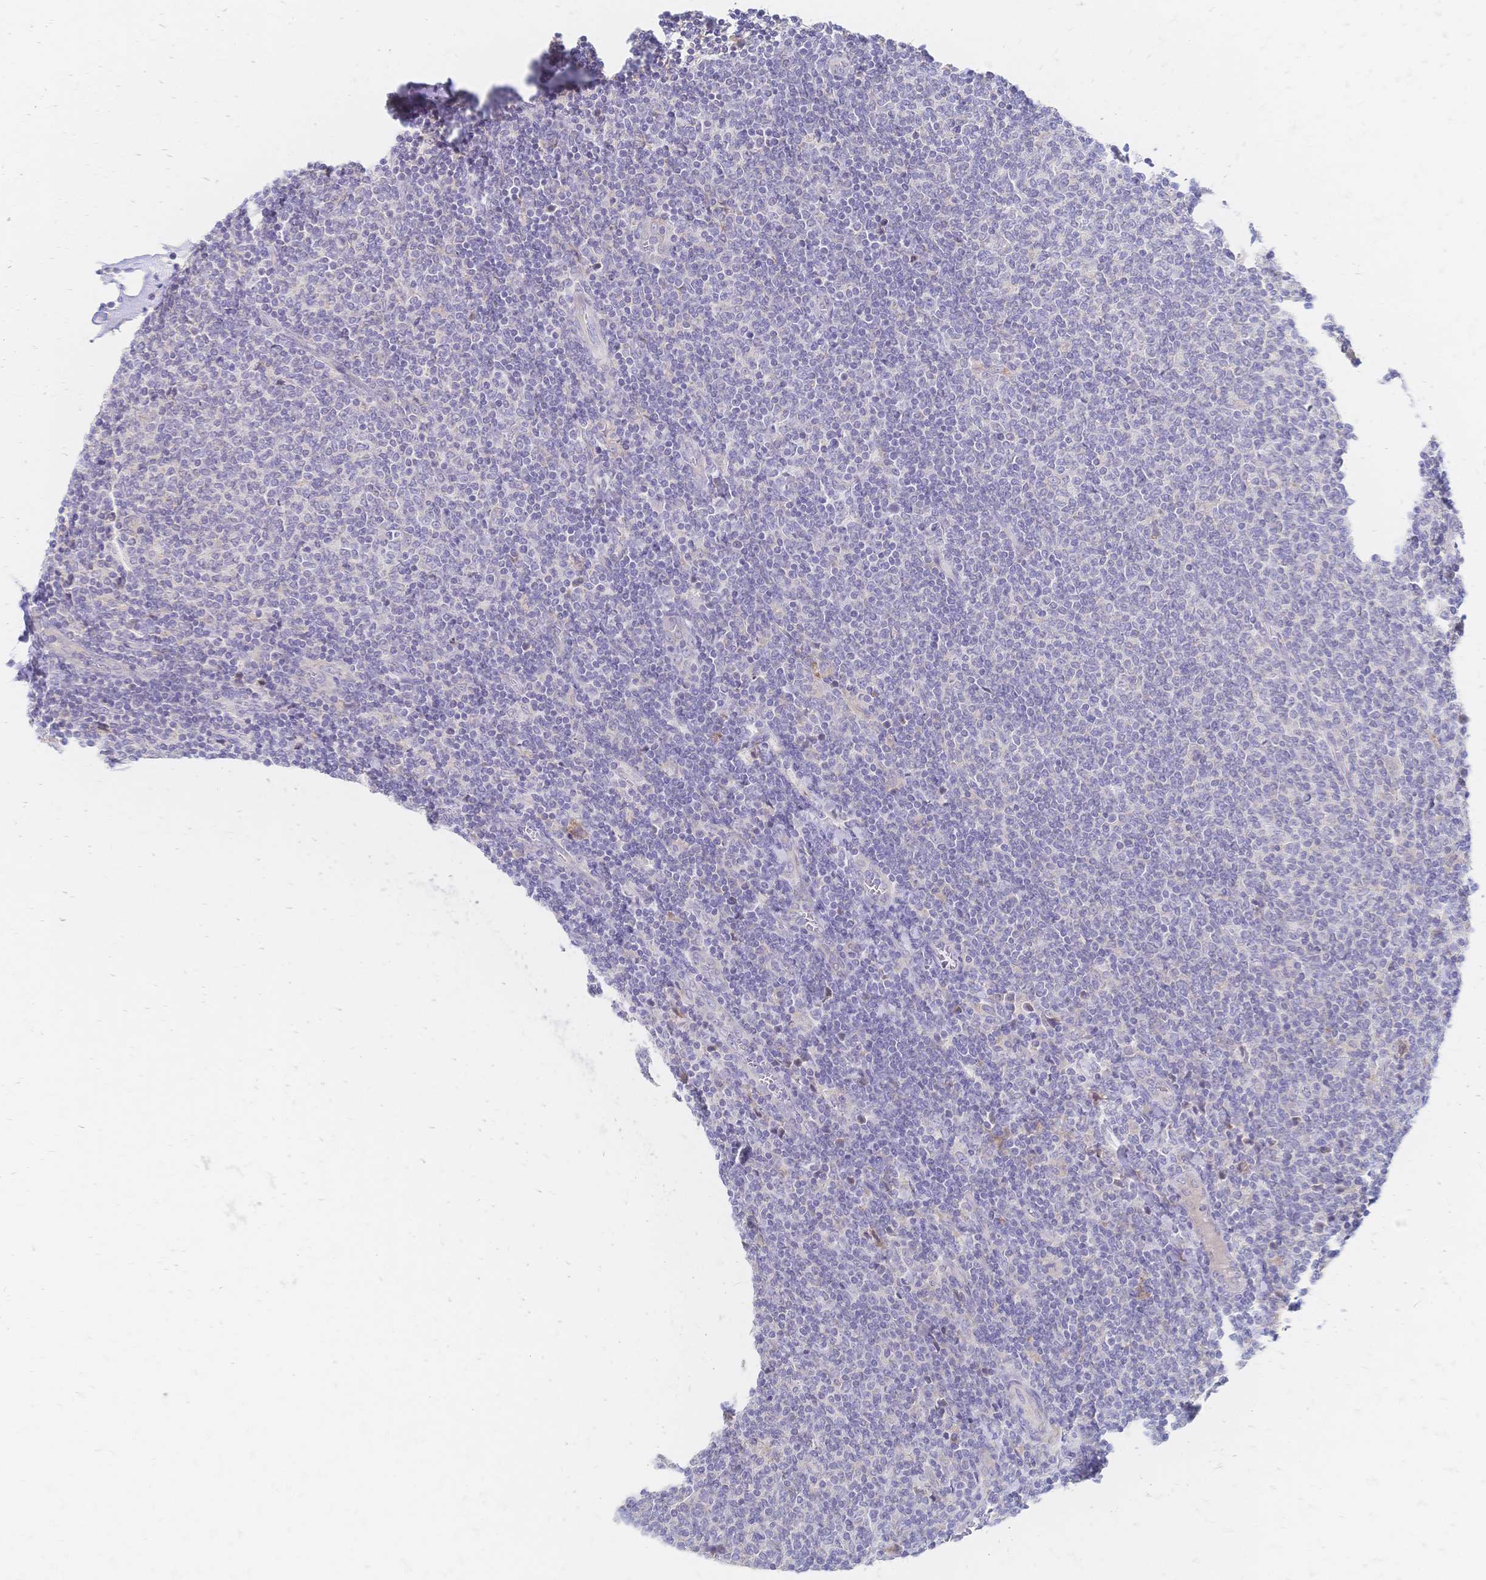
{"staining": {"intensity": "negative", "quantity": "none", "location": "none"}, "tissue": "lymphoma", "cell_type": "Tumor cells", "image_type": "cancer", "snomed": [{"axis": "morphology", "description": "Malignant lymphoma, non-Hodgkin's type, Low grade"}, {"axis": "topography", "description": "Lymph node"}], "caption": "DAB immunohistochemical staining of malignant lymphoma, non-Hodgkin's type (low-grade) demonstrates no significant positivity in tumor cells.", "gene": "VWC2L", "patient": {"sex": "male", "age": 52}}